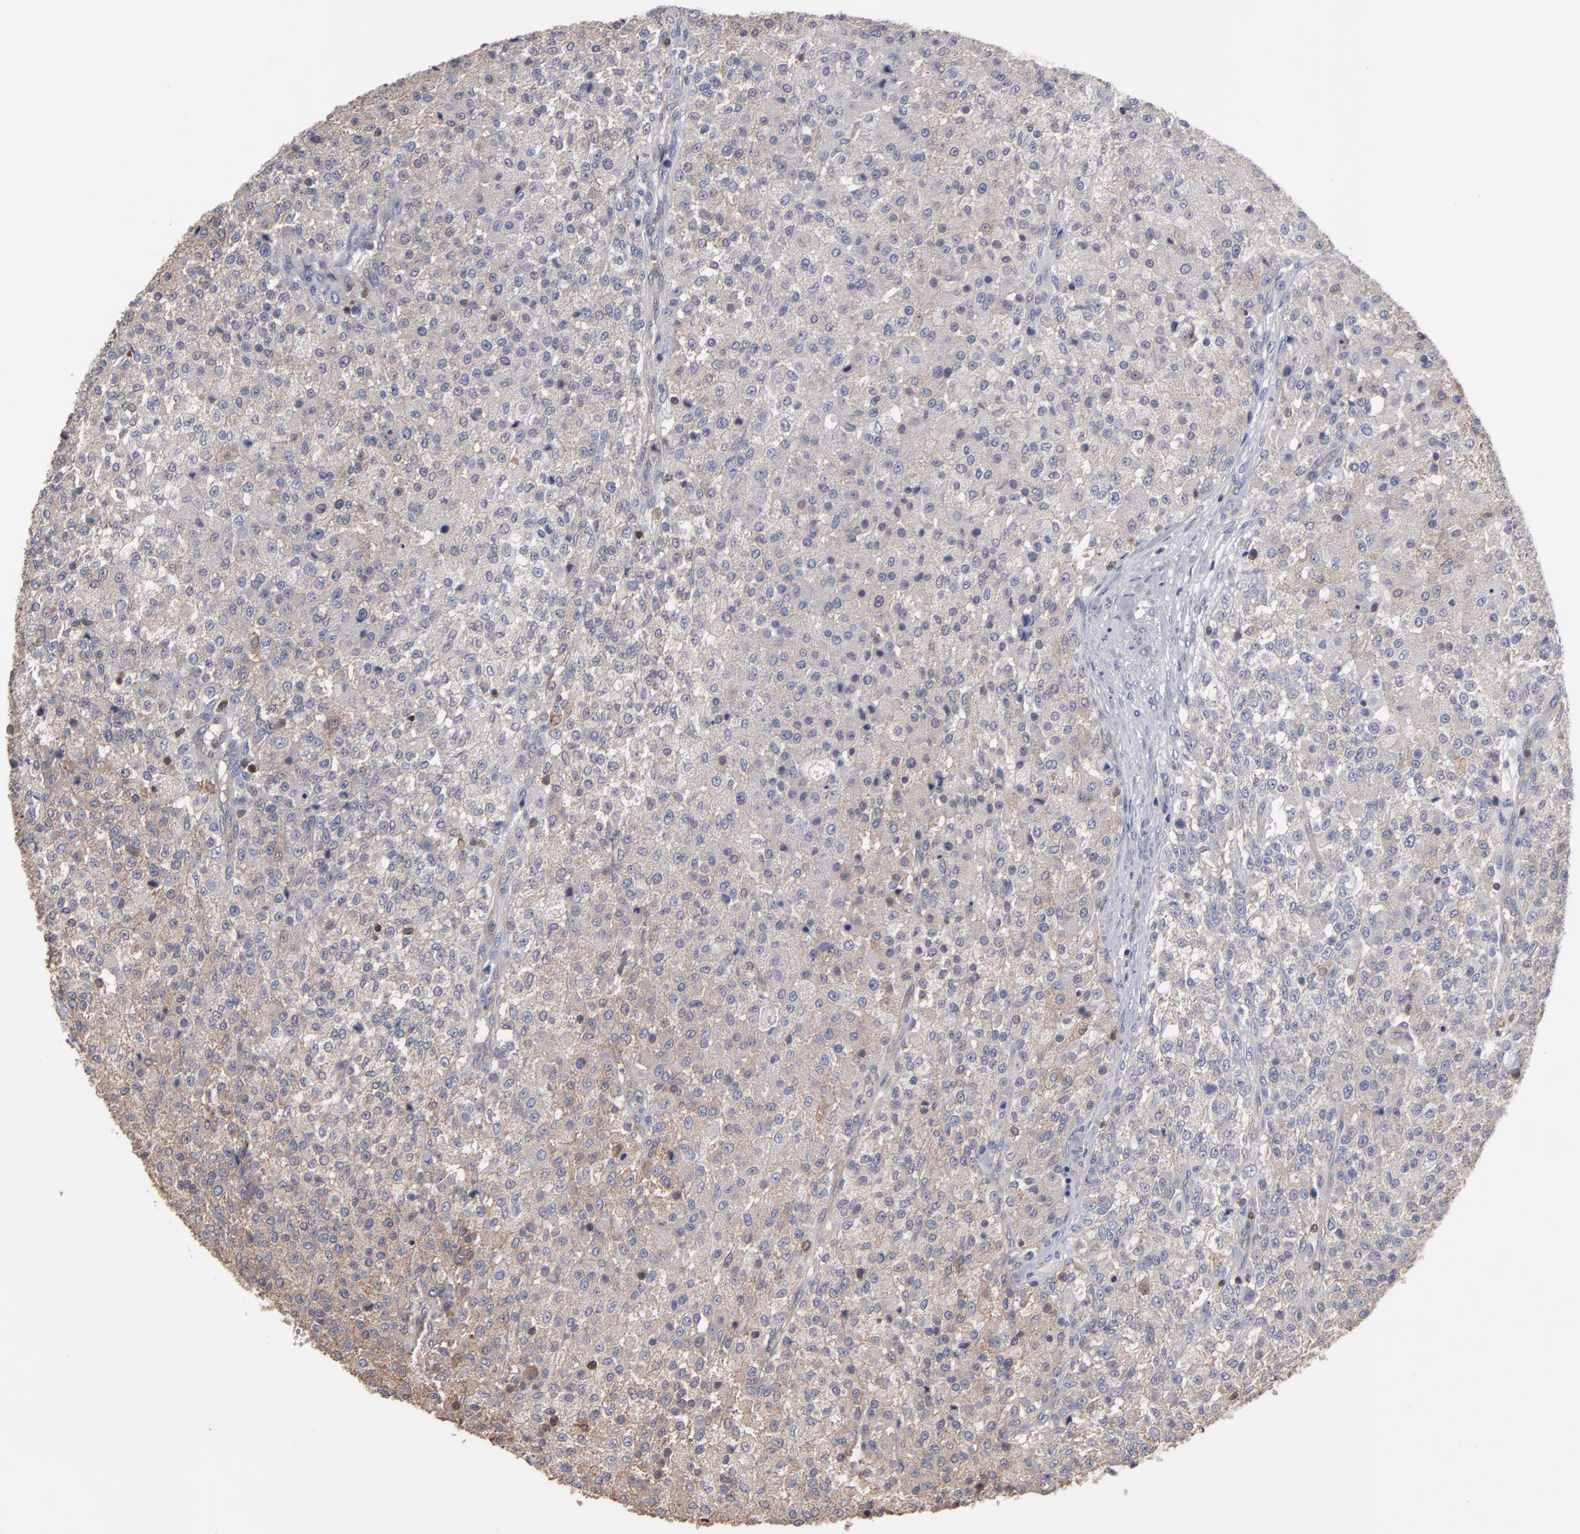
{"staining": {"intensity": "moderate", "quantity": "25%-75%", "location": "cytoplasmic/membranous"}, "tissue": "testis cancer", "cell_type": "Tumor cells", "image_type": "cancer", "snomed": [{"axis": "morphology", "description": "Seminoma, NOS"}, {"axis": "topography", "description": "Testis"}], "caption": "IHC micrograph of neoplastic tissue: testis cancer (seminoma) stained using immunohistochemistry shows medium levels of moderate protein expression localized specifically in the cytoplasmic/membranous of tumor cells, appearing as a cytoplasmic/membranous brown color.", "gene": "ESYT2", "patient": {"sex": "male", "age": 59}}